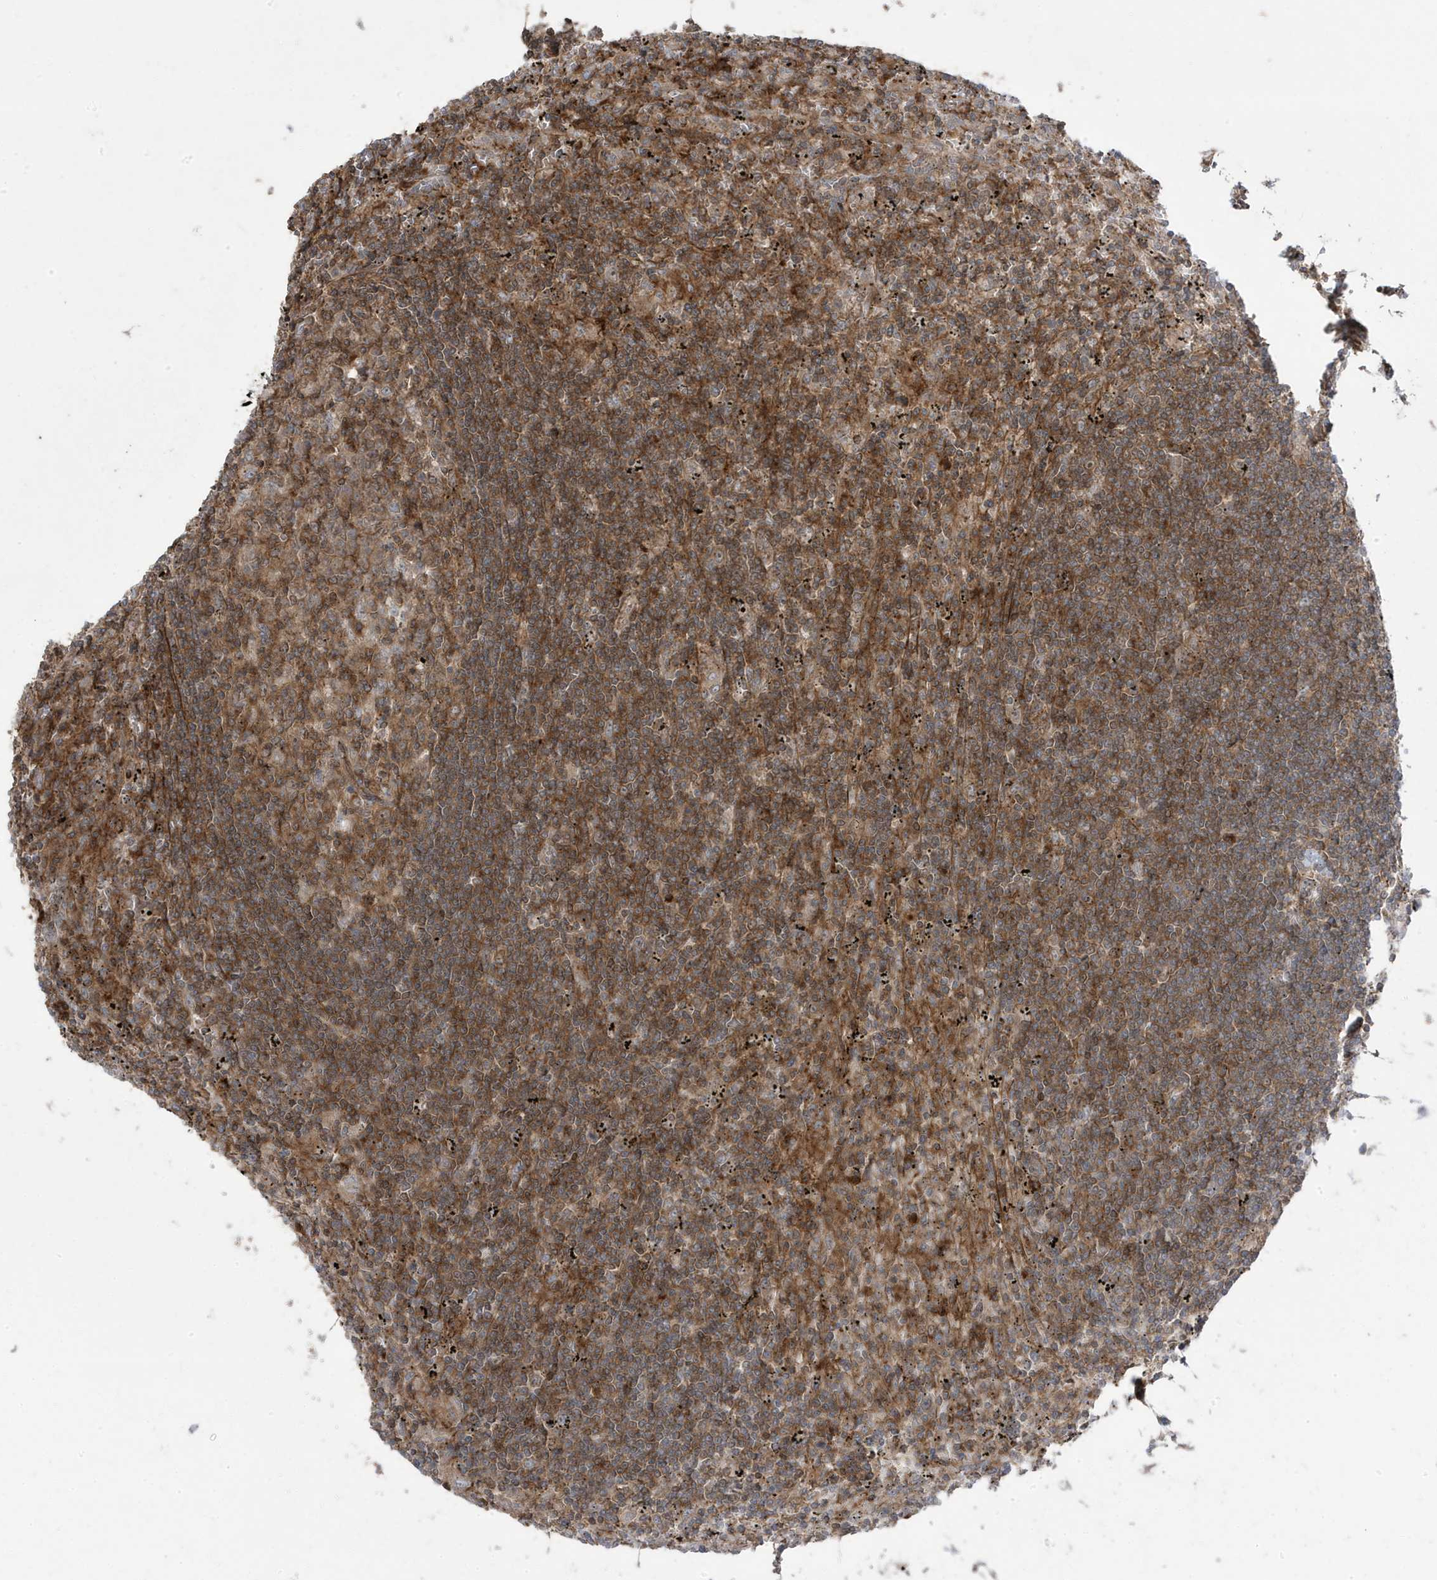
{"staining": {"intensity": "moderate", "quantity": "25%-75%", "location": "cytoplasmic/membranous"}, "tissue": "lymphoma", "cell_type": "Tumor cells", "image_type": "cancer", "snomed": [{"axis": "morphology", "description": "Malignant lymphoma, non-Hodgkin's type, Low grade"}, {"axis": "topography", "description": "Spleen"}], "caption": "An immunohistochemistry micrograph of neoplastic tissue is shown. Protein staining in brown shows moderate cytoplasmic/membranous positivity in low-grade malignant lymphoma, non-Hodgkin's type within tumor cells.", "gene": "CETN3", "patient": {"sex": "male", "age": 76}}